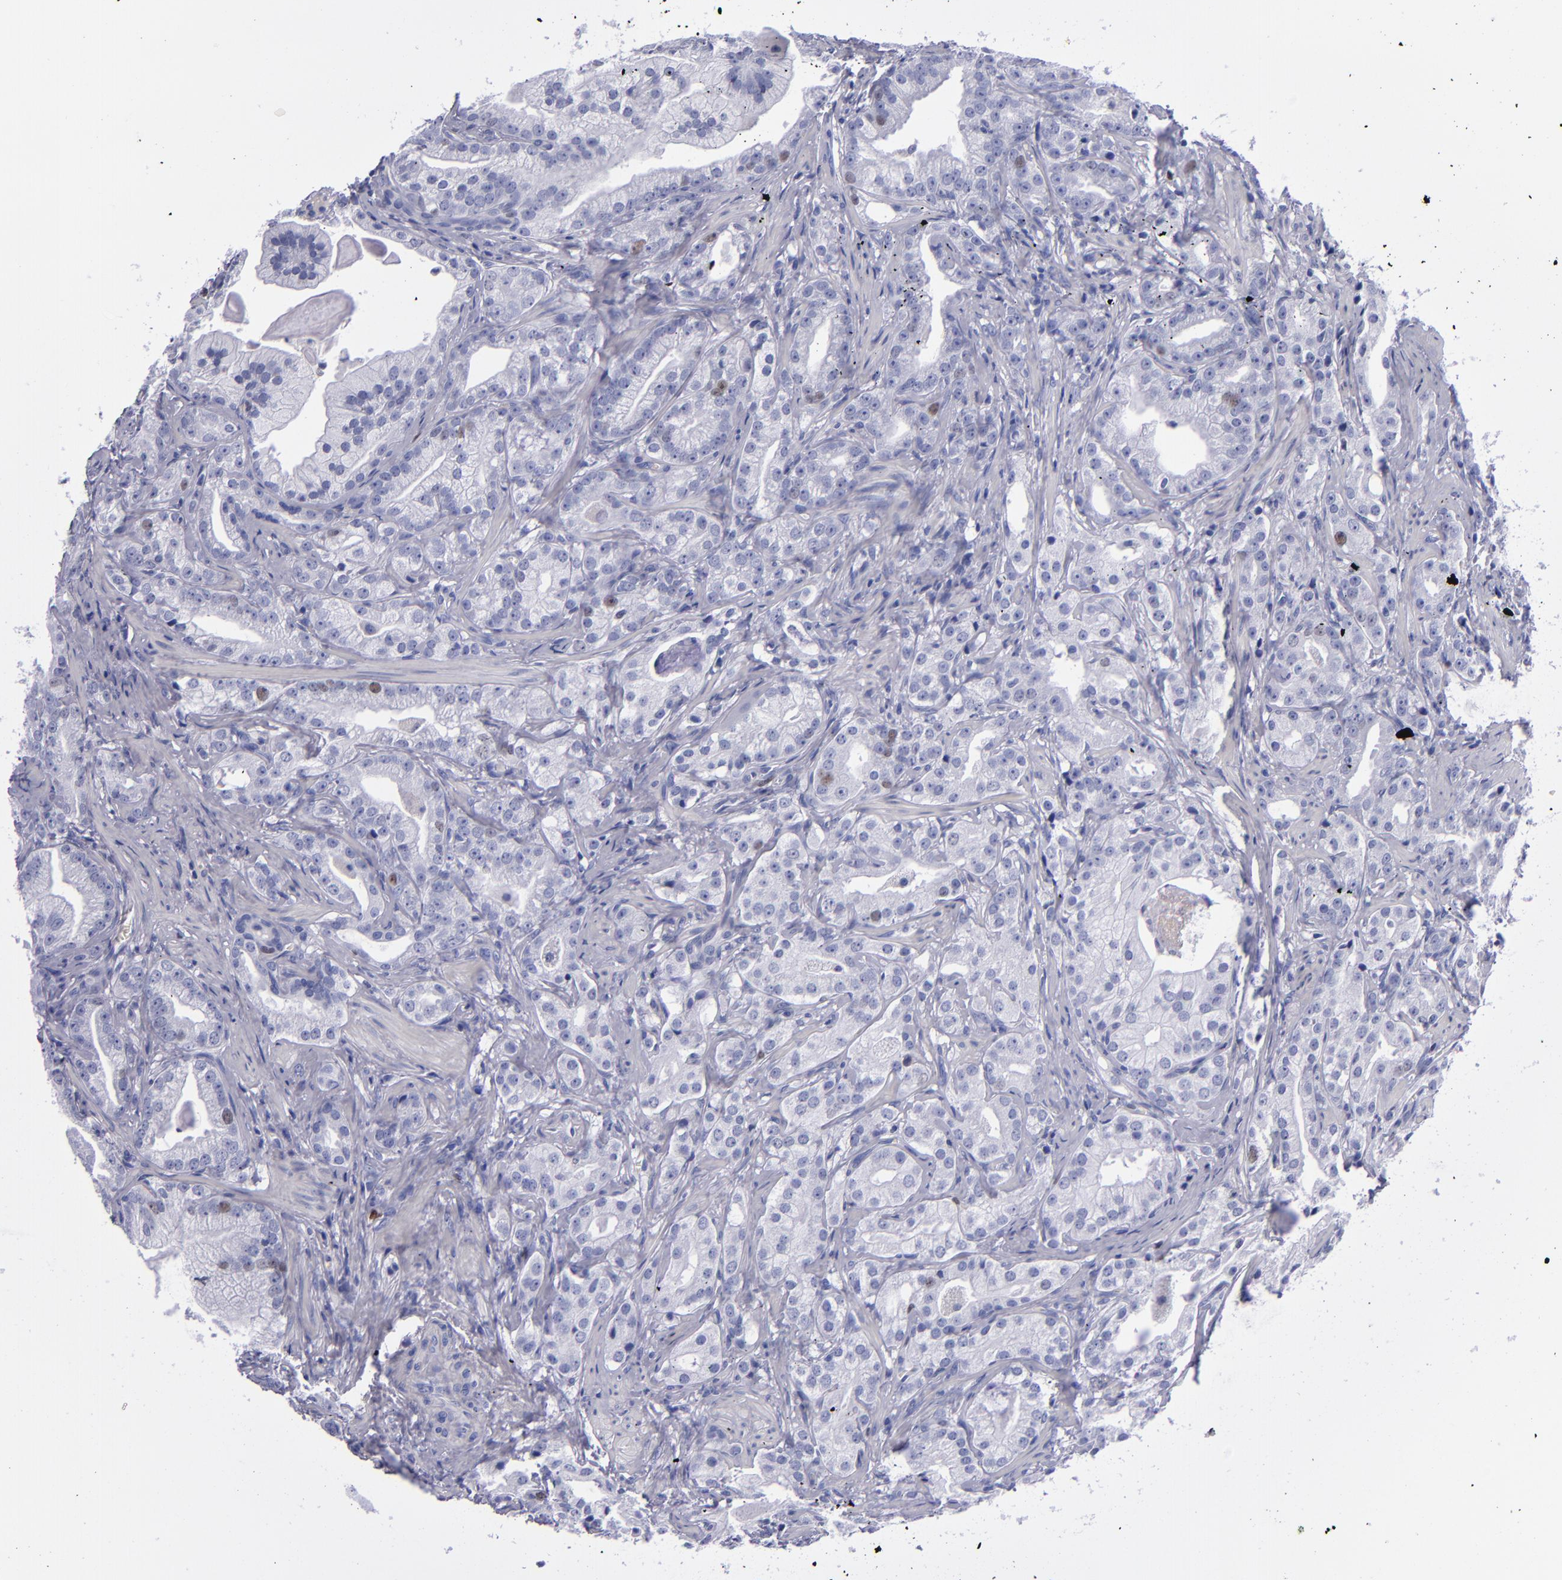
{"staining": {"intensity": "moderate", "quantity": "<25%", "location": "nuclear"}, "tissue": "prostate cancer", "cell_type": "Tumor cells", "image_type": "cancer", "snomed": [{"axis": "morphology", "description": "Adenocarcinoma, Low grade"}, {"axis": "topography", "description": "Prostate"}], "caption": "Immunohistochemical staining of prostate cancer reveals moderate nuclear protein positivity in about <25% of tumor cells. (Stains: DAB (3,3'-diaminobenzidine) in brown, nuclei in blue, Microscopy: brightfield microscopy at high magnification).", "gene": "MCM7", "patient": {"sex": "male", "age": 59}}